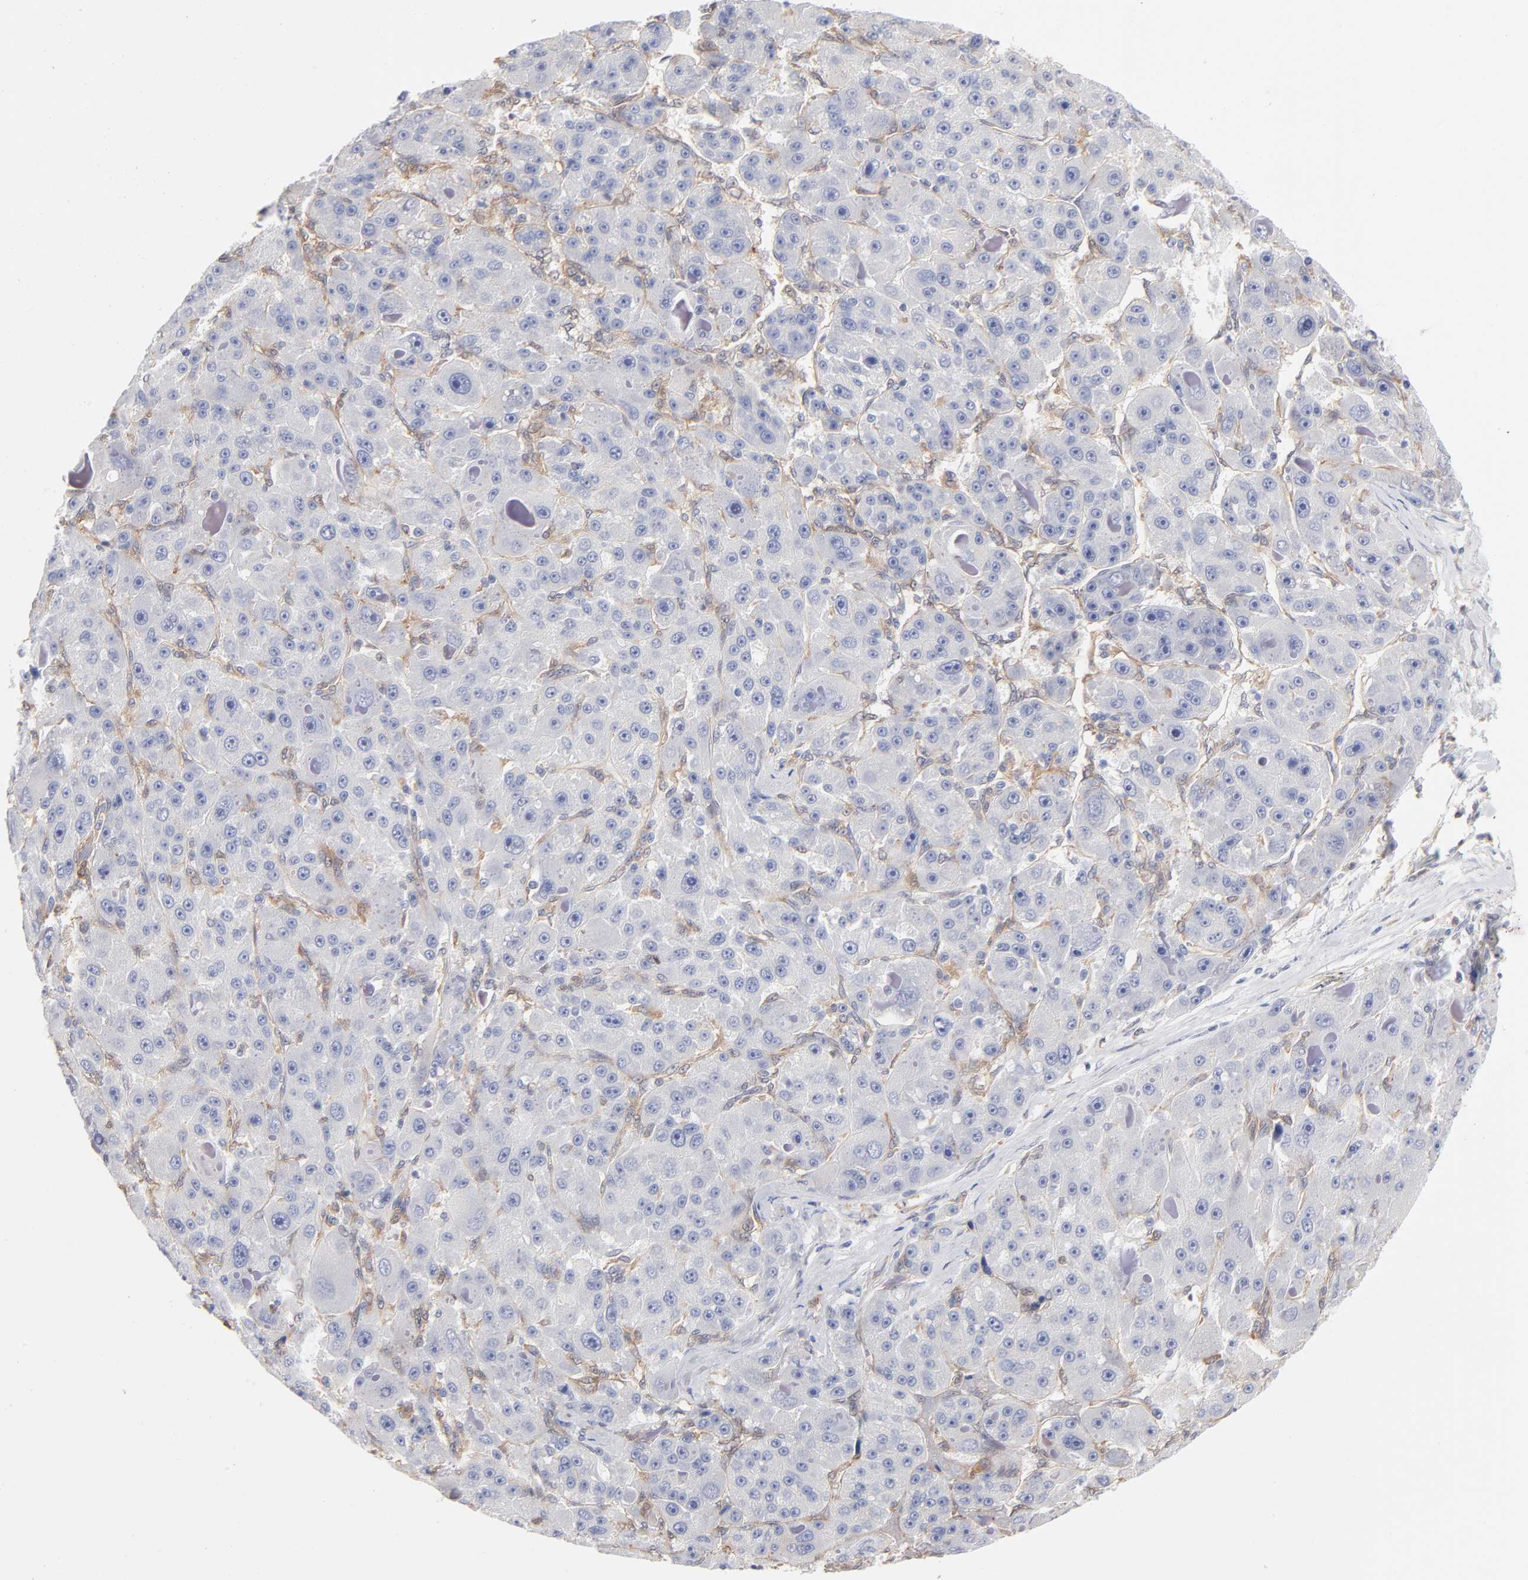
{"staining": {"intensity": "negative", "quantity": "none", "location": "none"}, "tissue": "liver cancer", "cell_type": "Tumor cells", "image_type": "cancer", "snomed": [{"axis": "morphology", "description": "Carcinoma, Hepatocellular, NOS"}, {"axis": "topography", "description": "Liver"}], "caption": "A photomicrograph of human liver cancer is negative for staining in tumor cells.", "gene": "ARRB1", "patient": {"sex": "male", "age": 76}}